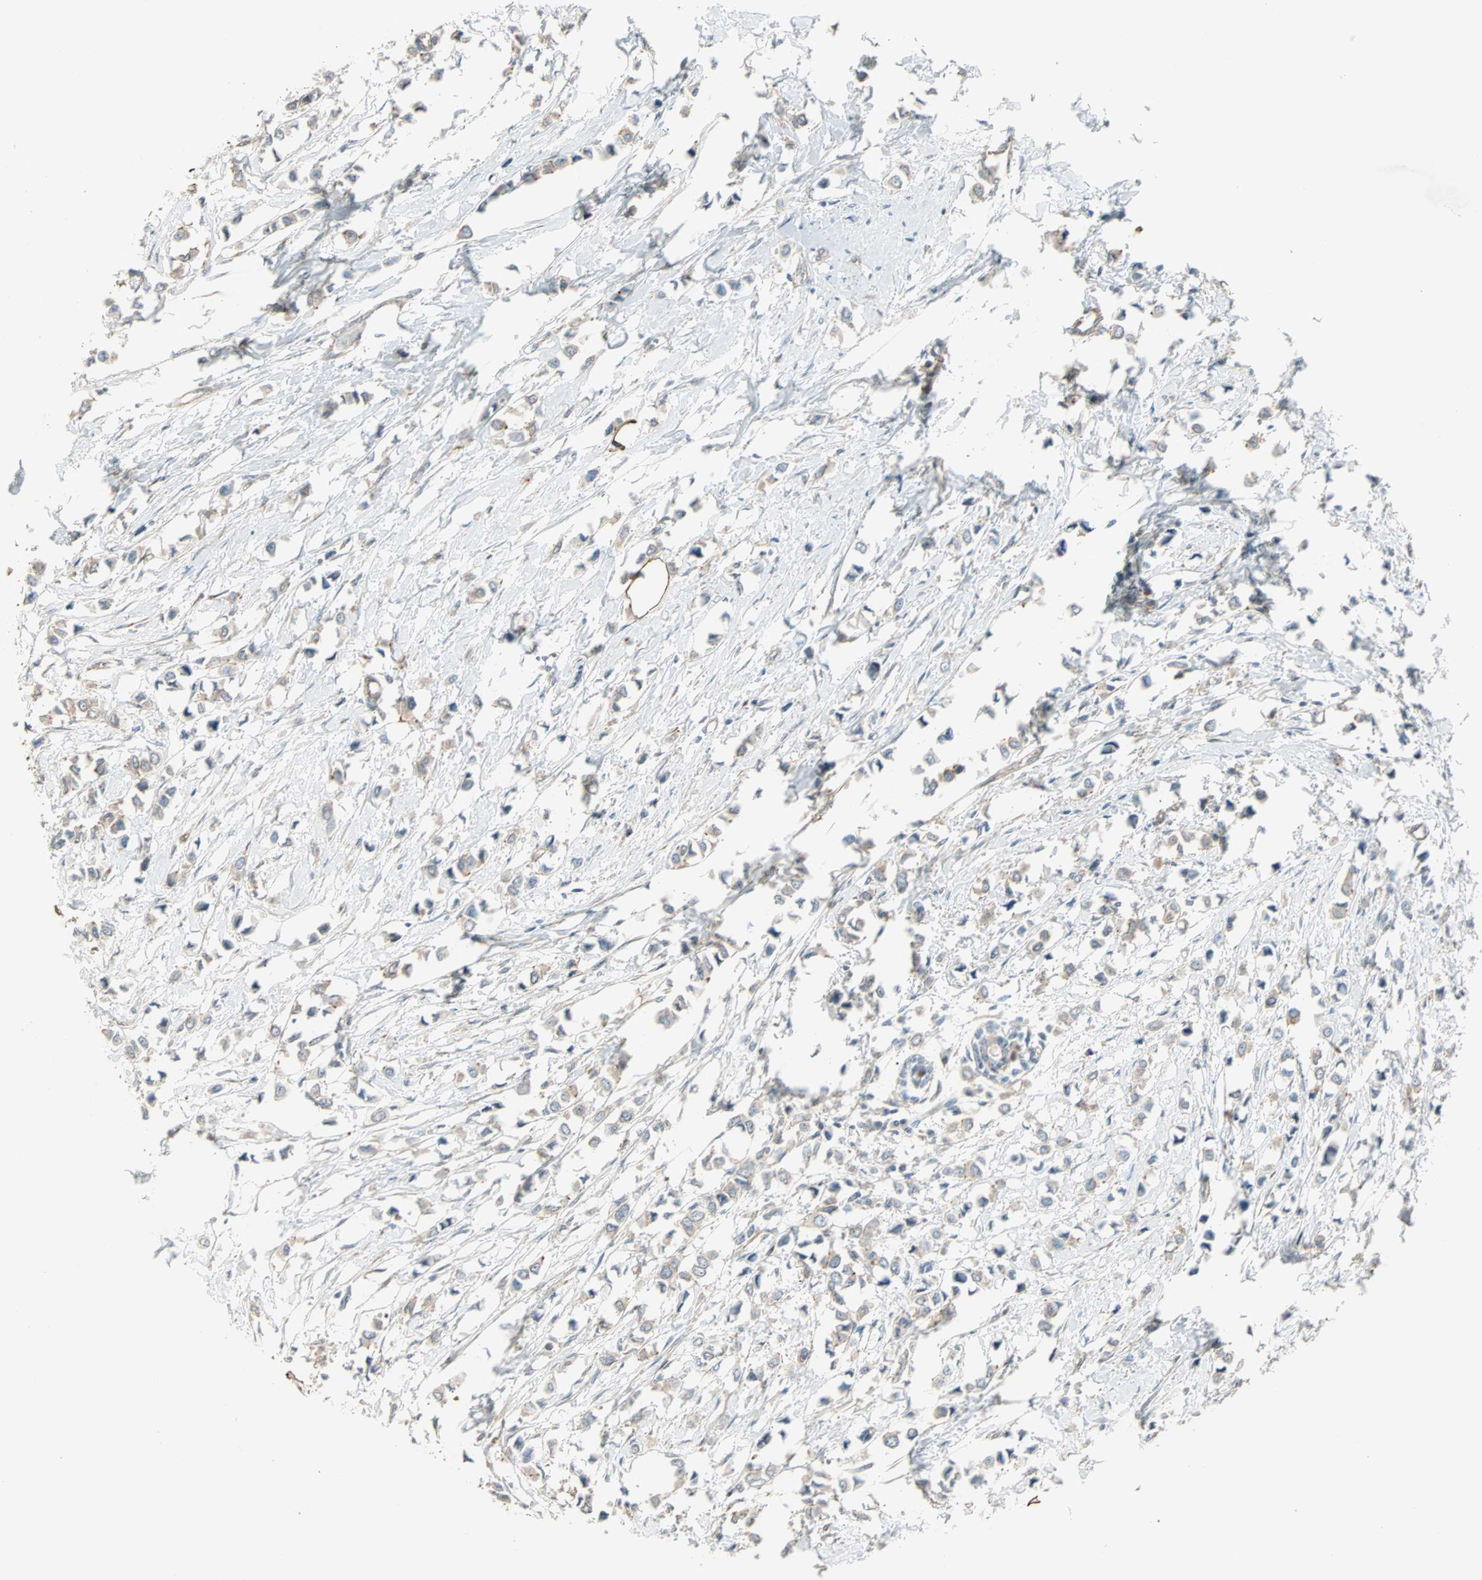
{"staining": {"intensity": "weak", "quantity": ">75%", "location": "cytoplasmic/membranous"}, "tissue": "breast cancer", "cell_type": "Tumor cells", "image_type": "cancer", "snomed": [{"axis": "morphology", "description": "Lobular carcinoma"}, {"axis": "topography", "description": "Breast"}], "caption": "Weak cytoplasmic/membranous expression for a protein is appreciated in approximately >75% of tumor cells of breast cancer using immunohistochemistry (IHC).", "gene": "MAP3K21", "patient": {"sex": "female", "age": 51}}